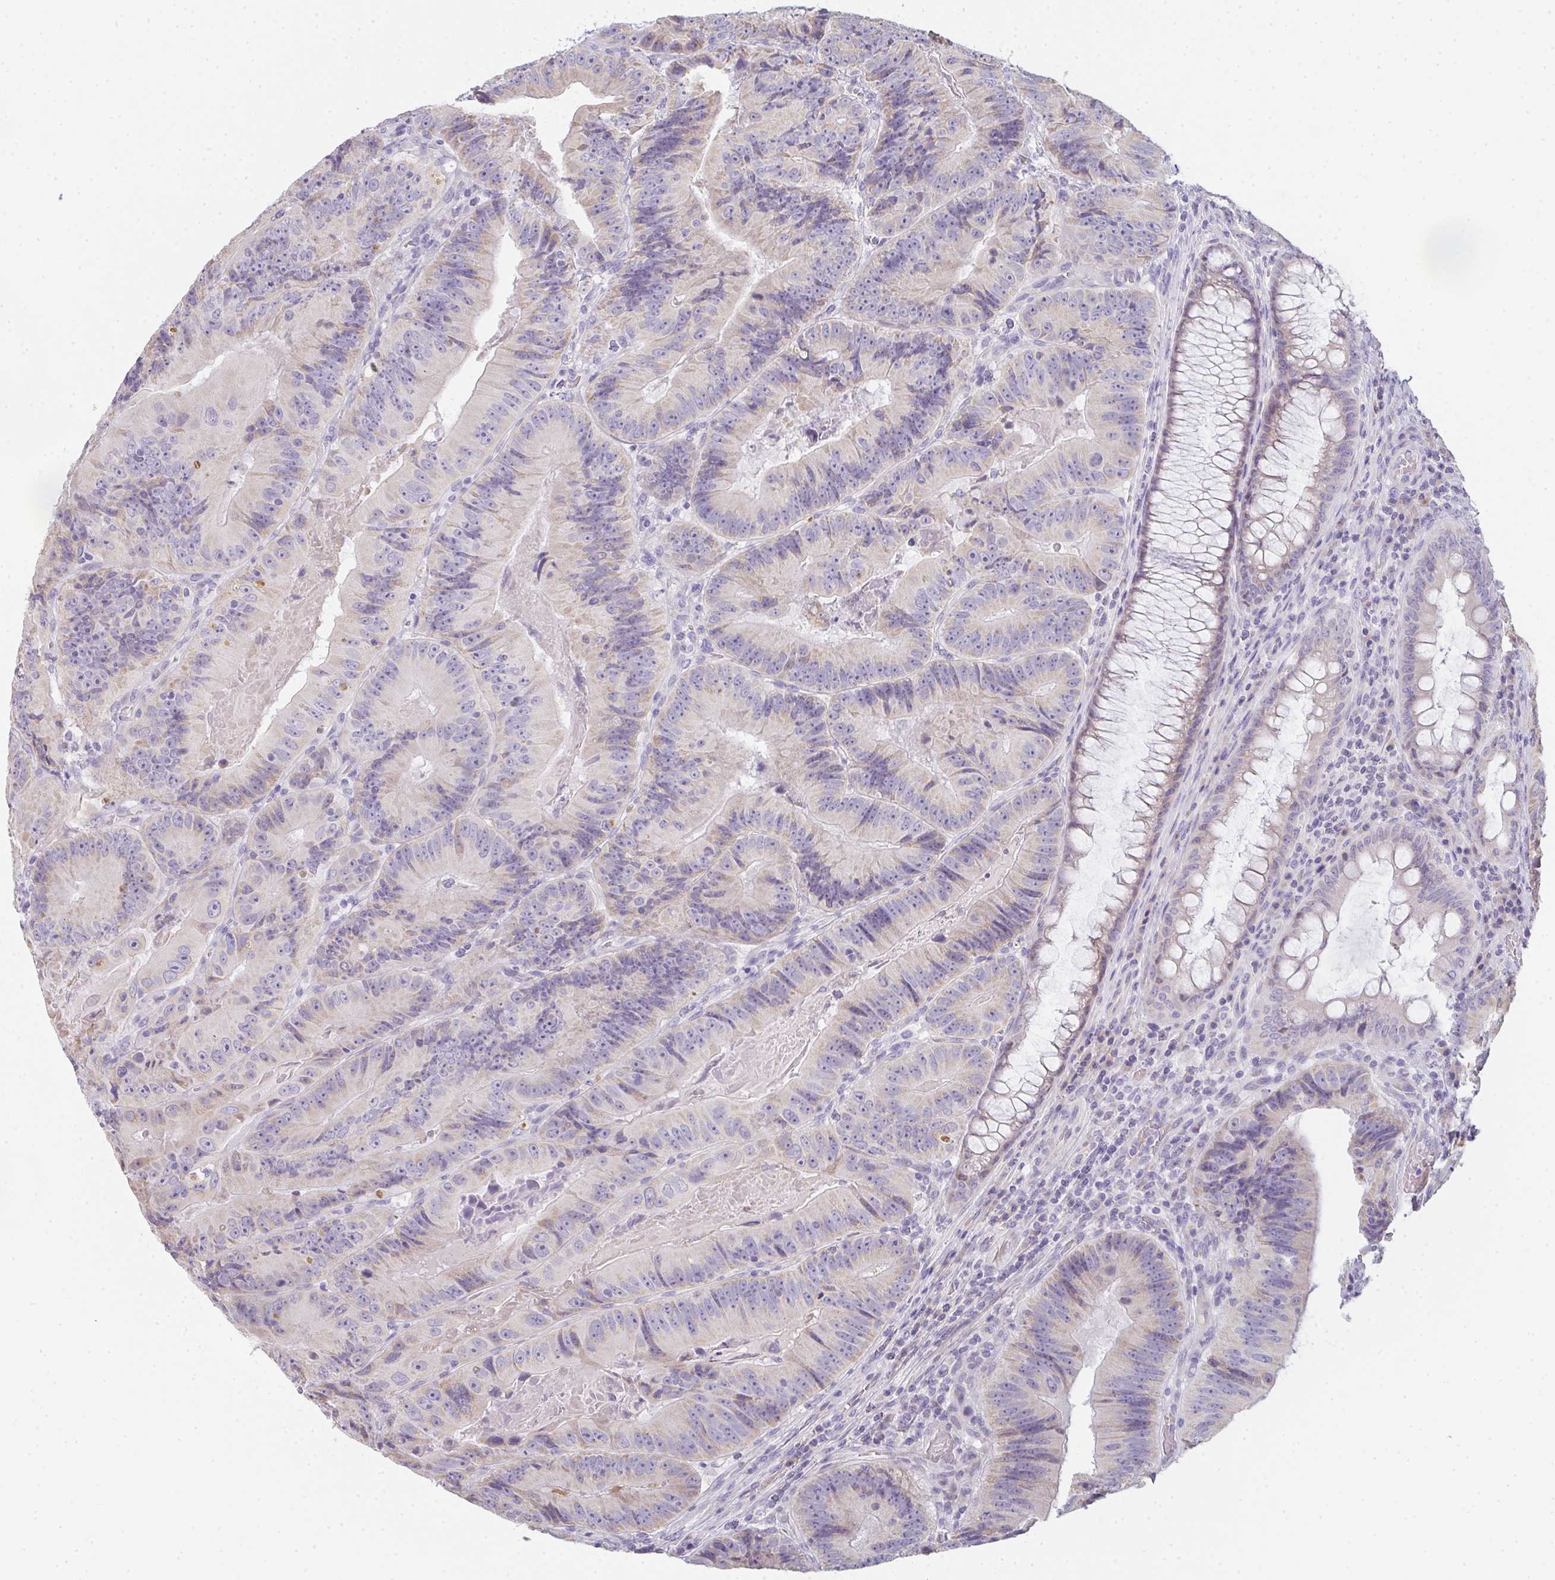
{"staining": {"intensity": "moderate", "quantity": "25%-75%", "location": "cytoplasmic/membranous"}, "tissue": "colorectal cancer", "cell_type": "Tumor cells", "image_type": "cancer", "snomed": [{"axis": "morphology", "description": "Adenocarcinoma, NOS"}, {"axis": "topography", "description": "Colon"}], "caption": "Protein staining reveals moderate cytoplasmic/membranous positivity in about 25%-75% of tumor cells in adenocarcinoma (colorectal).", "gene": "CACNA1S", "patient": {"sex": "female", "age": 86}}